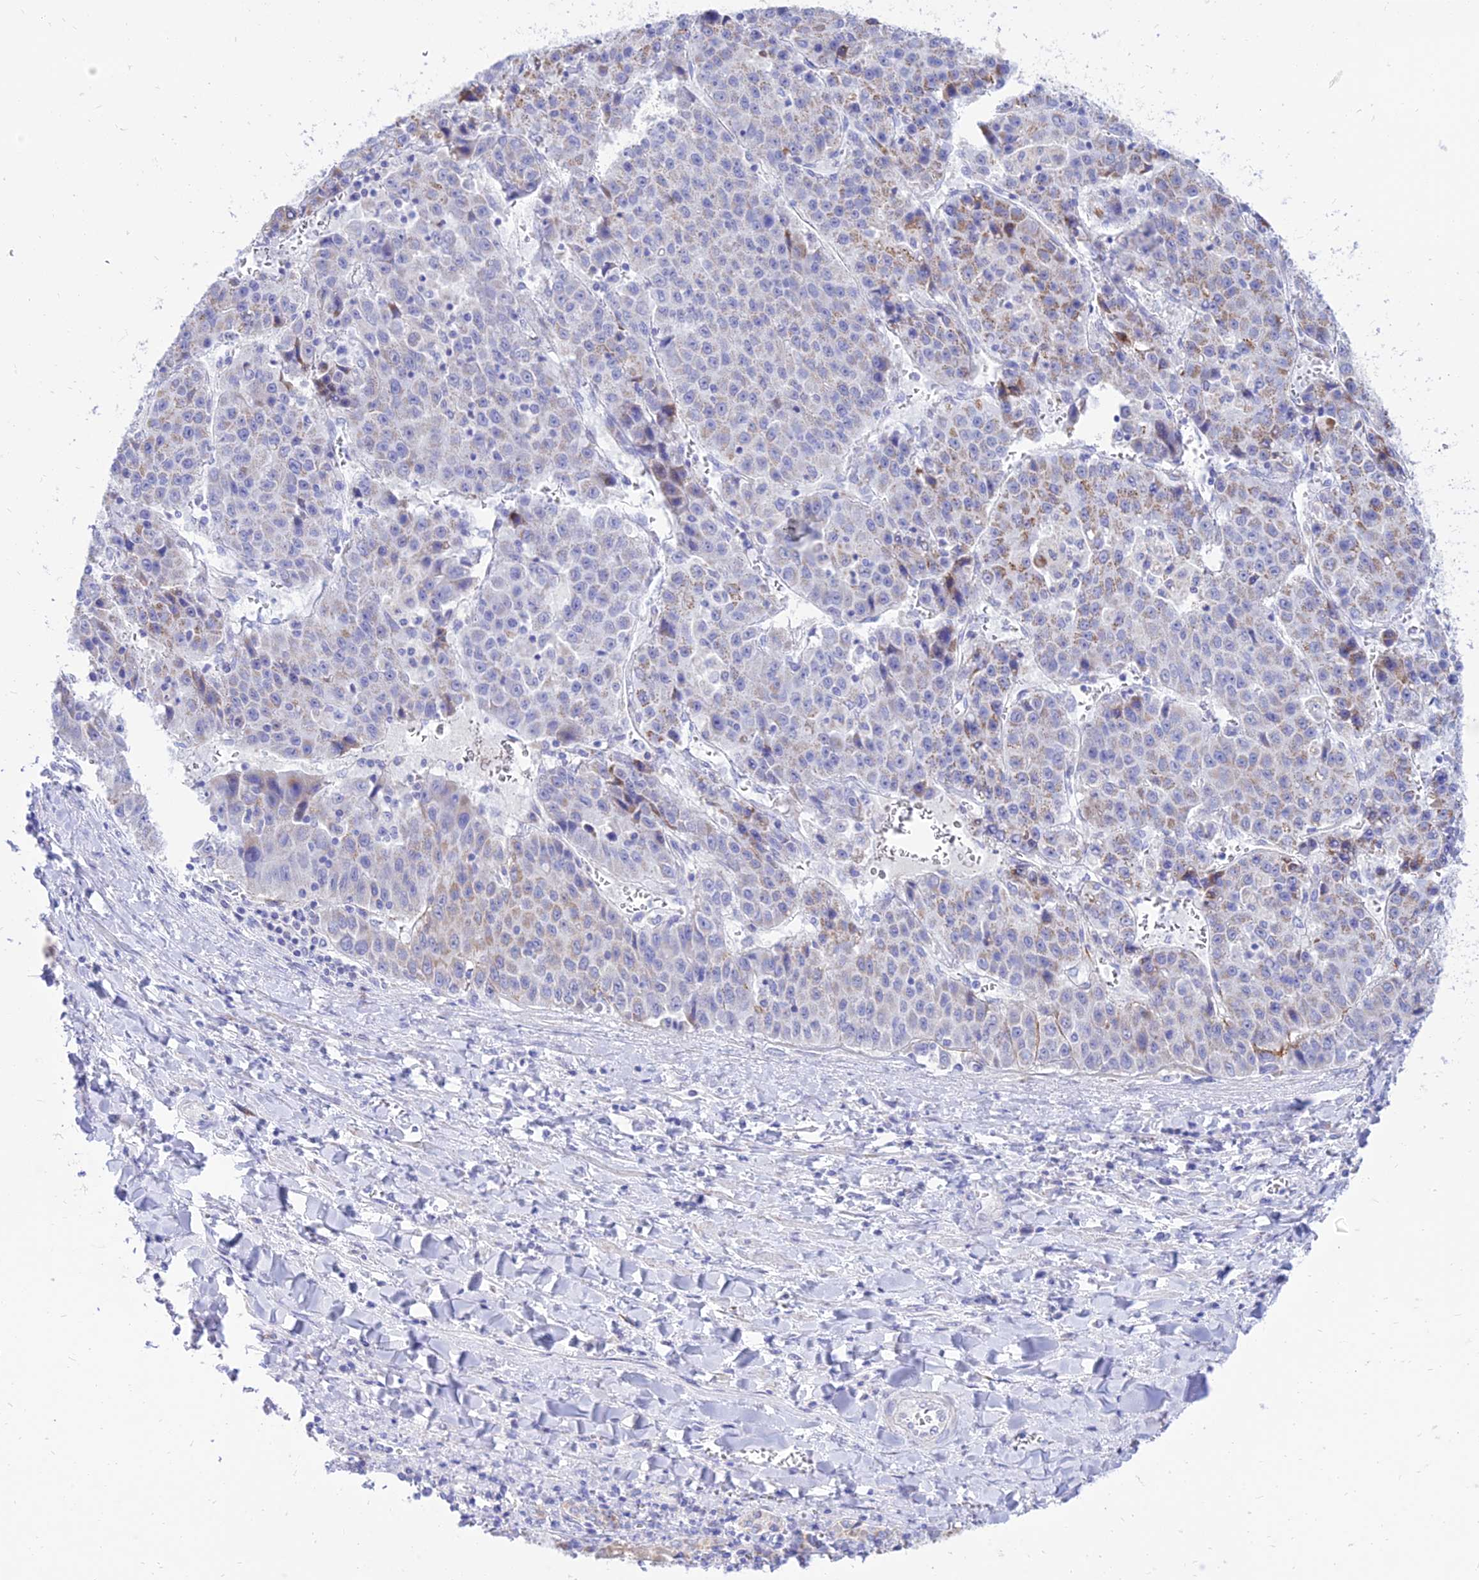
{"staining": {"intensity": "weak", "quantity": "<25%", "location": "cytoplasmic/membranous"}, "tissue": "liver cancer", "cell_type": "Tumor cells", "image_type": "cancer", "snomed": [{"axis": "morphology", "description": "Carcinoma, Hepatocellular, NOS"}, {"axis": "topography", "description": "Liver"}], "caption": "Tumor cells are negative for brown protein staining in hepatocellular carcinoma (liver).", "gene": "PKN3", "patient": {"sex": "female", "age": 53}}